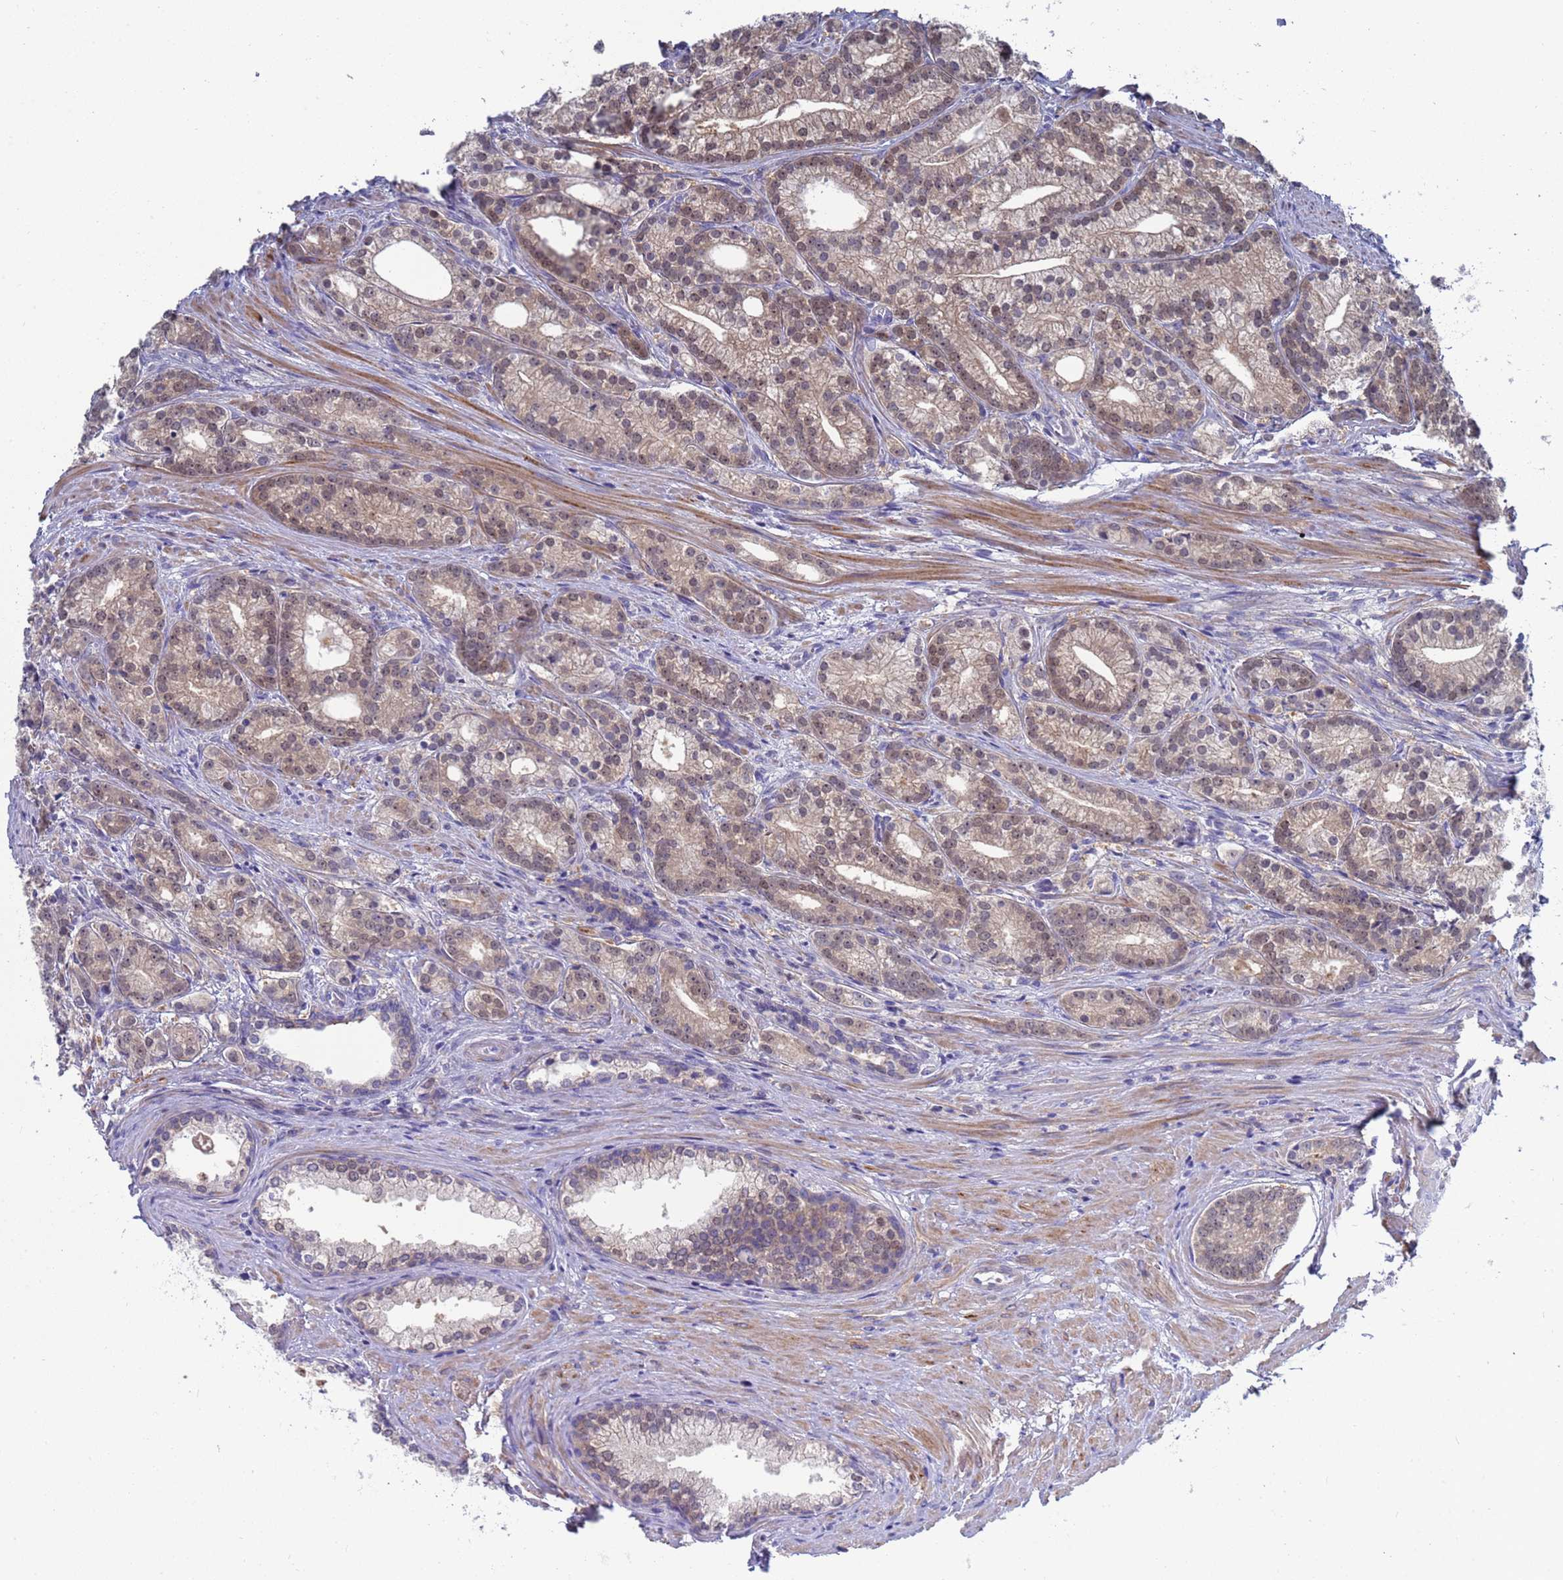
{"staining": {"intensity": "weak", "quantity": ">75%", "location": "cytoplasmic/membranous,nuclear"}, "tissue": "prostate cancer", "cell_type": "Tumor cells", "image_type": "cancer", "snomed": [{"axis": "morphology", "description": "Adenocarcinoma, Low grade"}, {"axis": "topography", "description": "Prostate"}], "caption": "A histopathology image showing weak cytoplasmic/membranous and nuclear staining in about >75% of tumor cells in low-grade adenocarcinoma (prostate), as visualized by brown immunohistochemical staining.", "gene": "ENOSF1", "patient": {"sex": "male", "age": 71}}